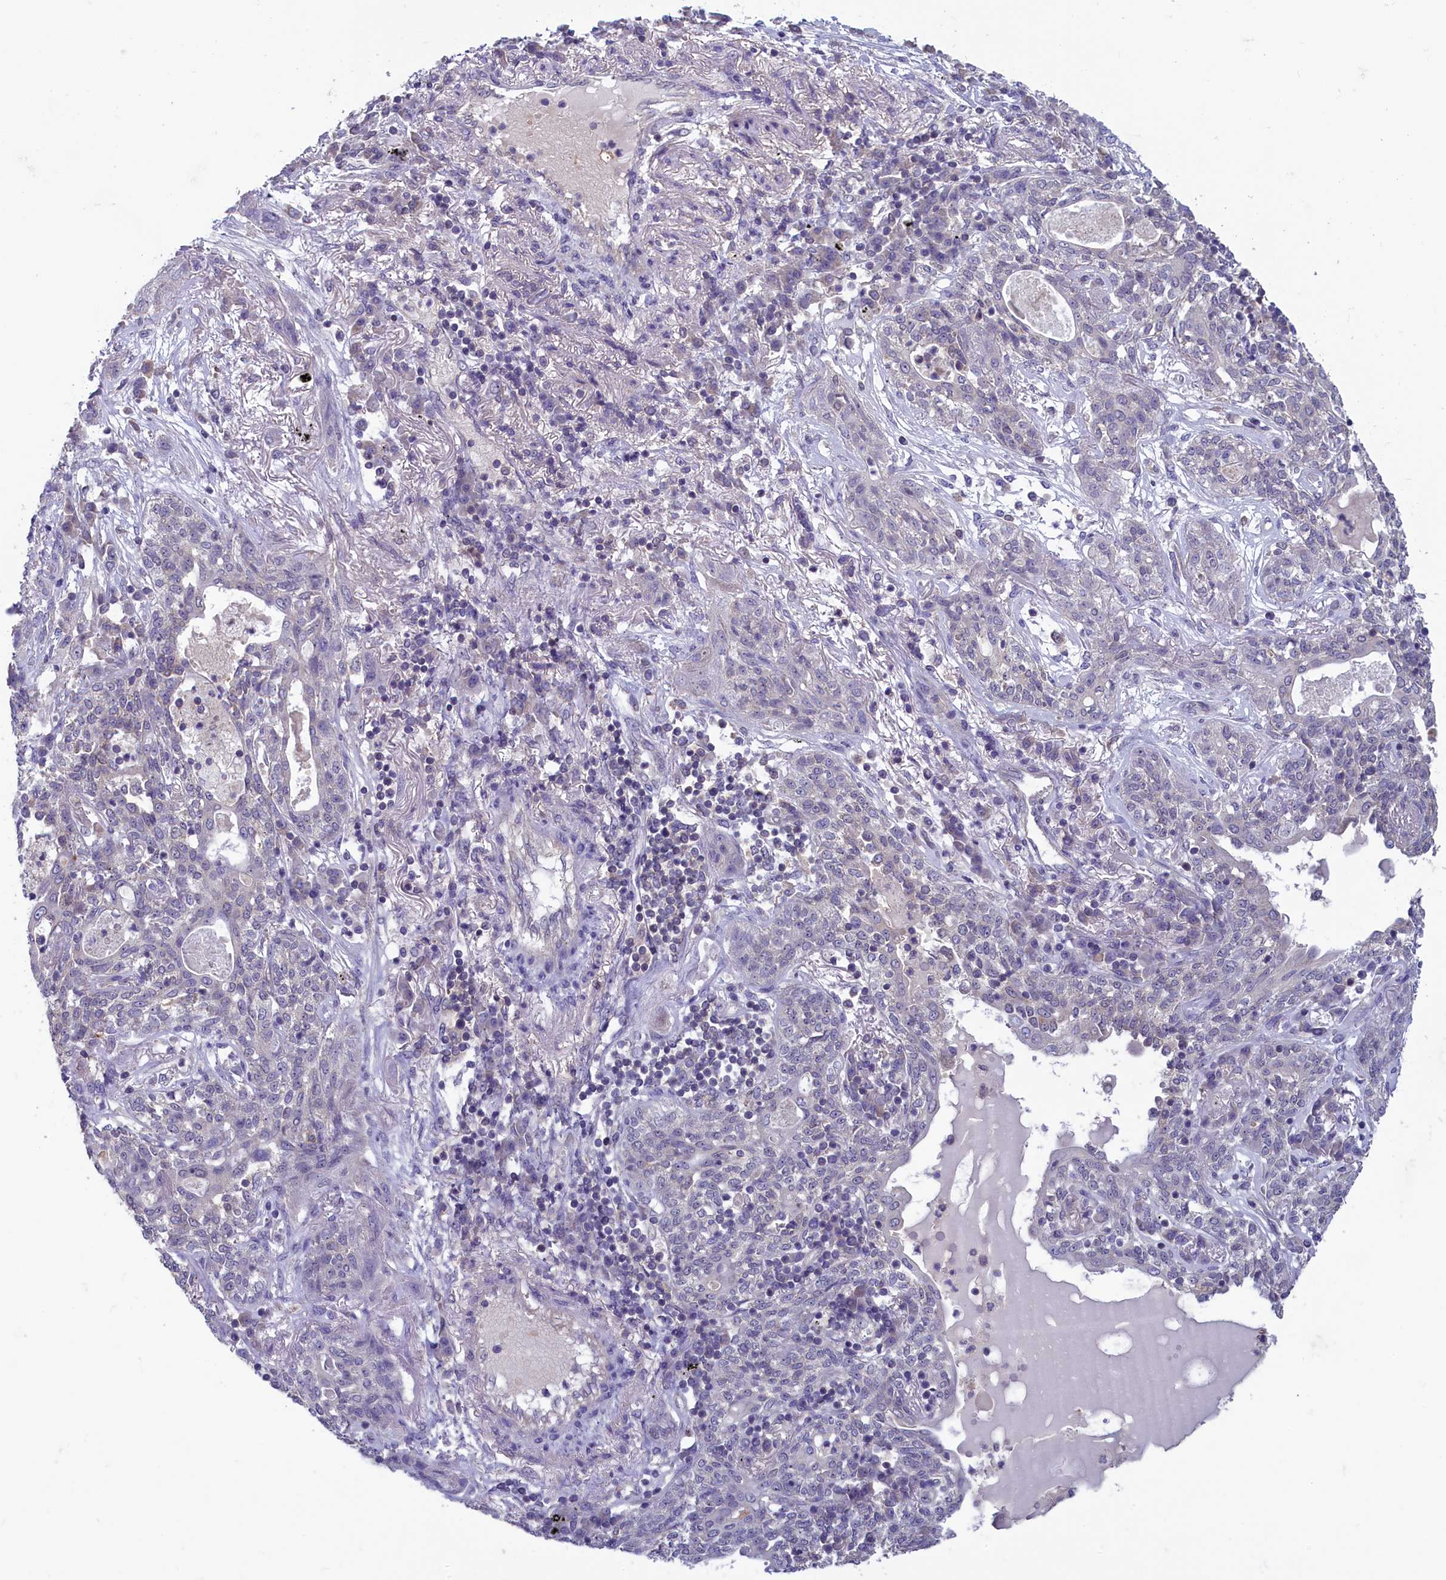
{"staining": {"intensity": "negative", "quantity": "none", "location": "none"}, "tissue": "lung cancer", "cell_type": "Tumor cells", "image_type": "cancer", "snomed": [{"axis": "morphology", "description": "Squamous cell carcinoma, NOS"}, {"axis": "topography", "description": "Lung"}], "caption": "An immunohistochemistry (IHC) image of lung squamous cell carcinoma is shown. There is no staining in tumor cells of lung squamous cell carcinoma.", "gene": "NUBP1", "patient": {"sex": "female", "age": 70}}